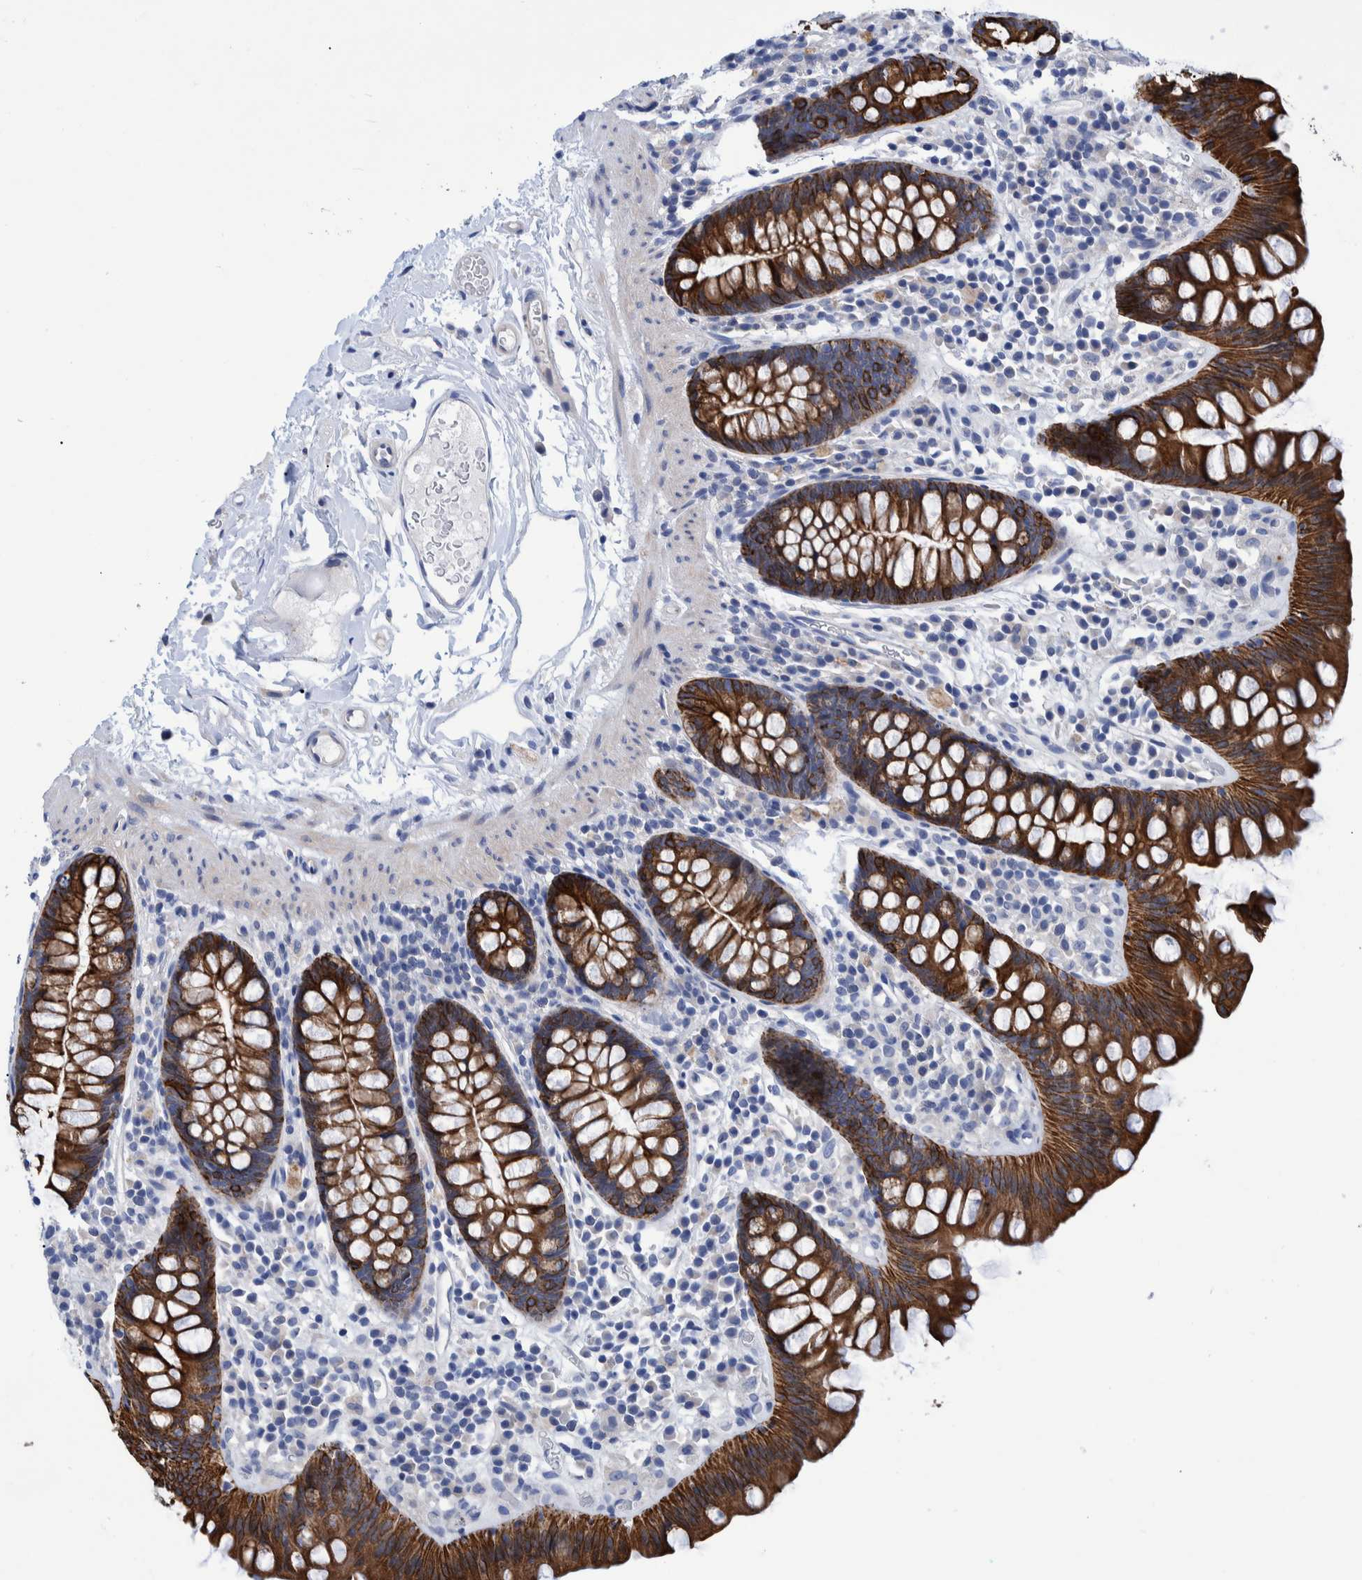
{"staining": {"intensity": "negative", "quantity": "none", "location": "none"}, "tissue": "colon", "cell_type": "Endothelial cells", "image_type": "normal", "snomed": [{"axis": "morphology", "description": "Normal tissue, NOS"}, {"axis": "topography", "description": "Colon"}], "caption": "High magnification brightfield microscopy of unremarkable colon stained with DAB (3,3'-diaminobenzidine) (brown) and counterstained with hematoxylin (blue): endothelial cells show no significant expression. Brightfield microscopy of IHC stained with DAB (3,3'-diaminobenzidine) (brown) and hematoxylin (blue), captured at high magnification.", "gene": "MKS1", "patient": {"sex": "female", "age": 80}}